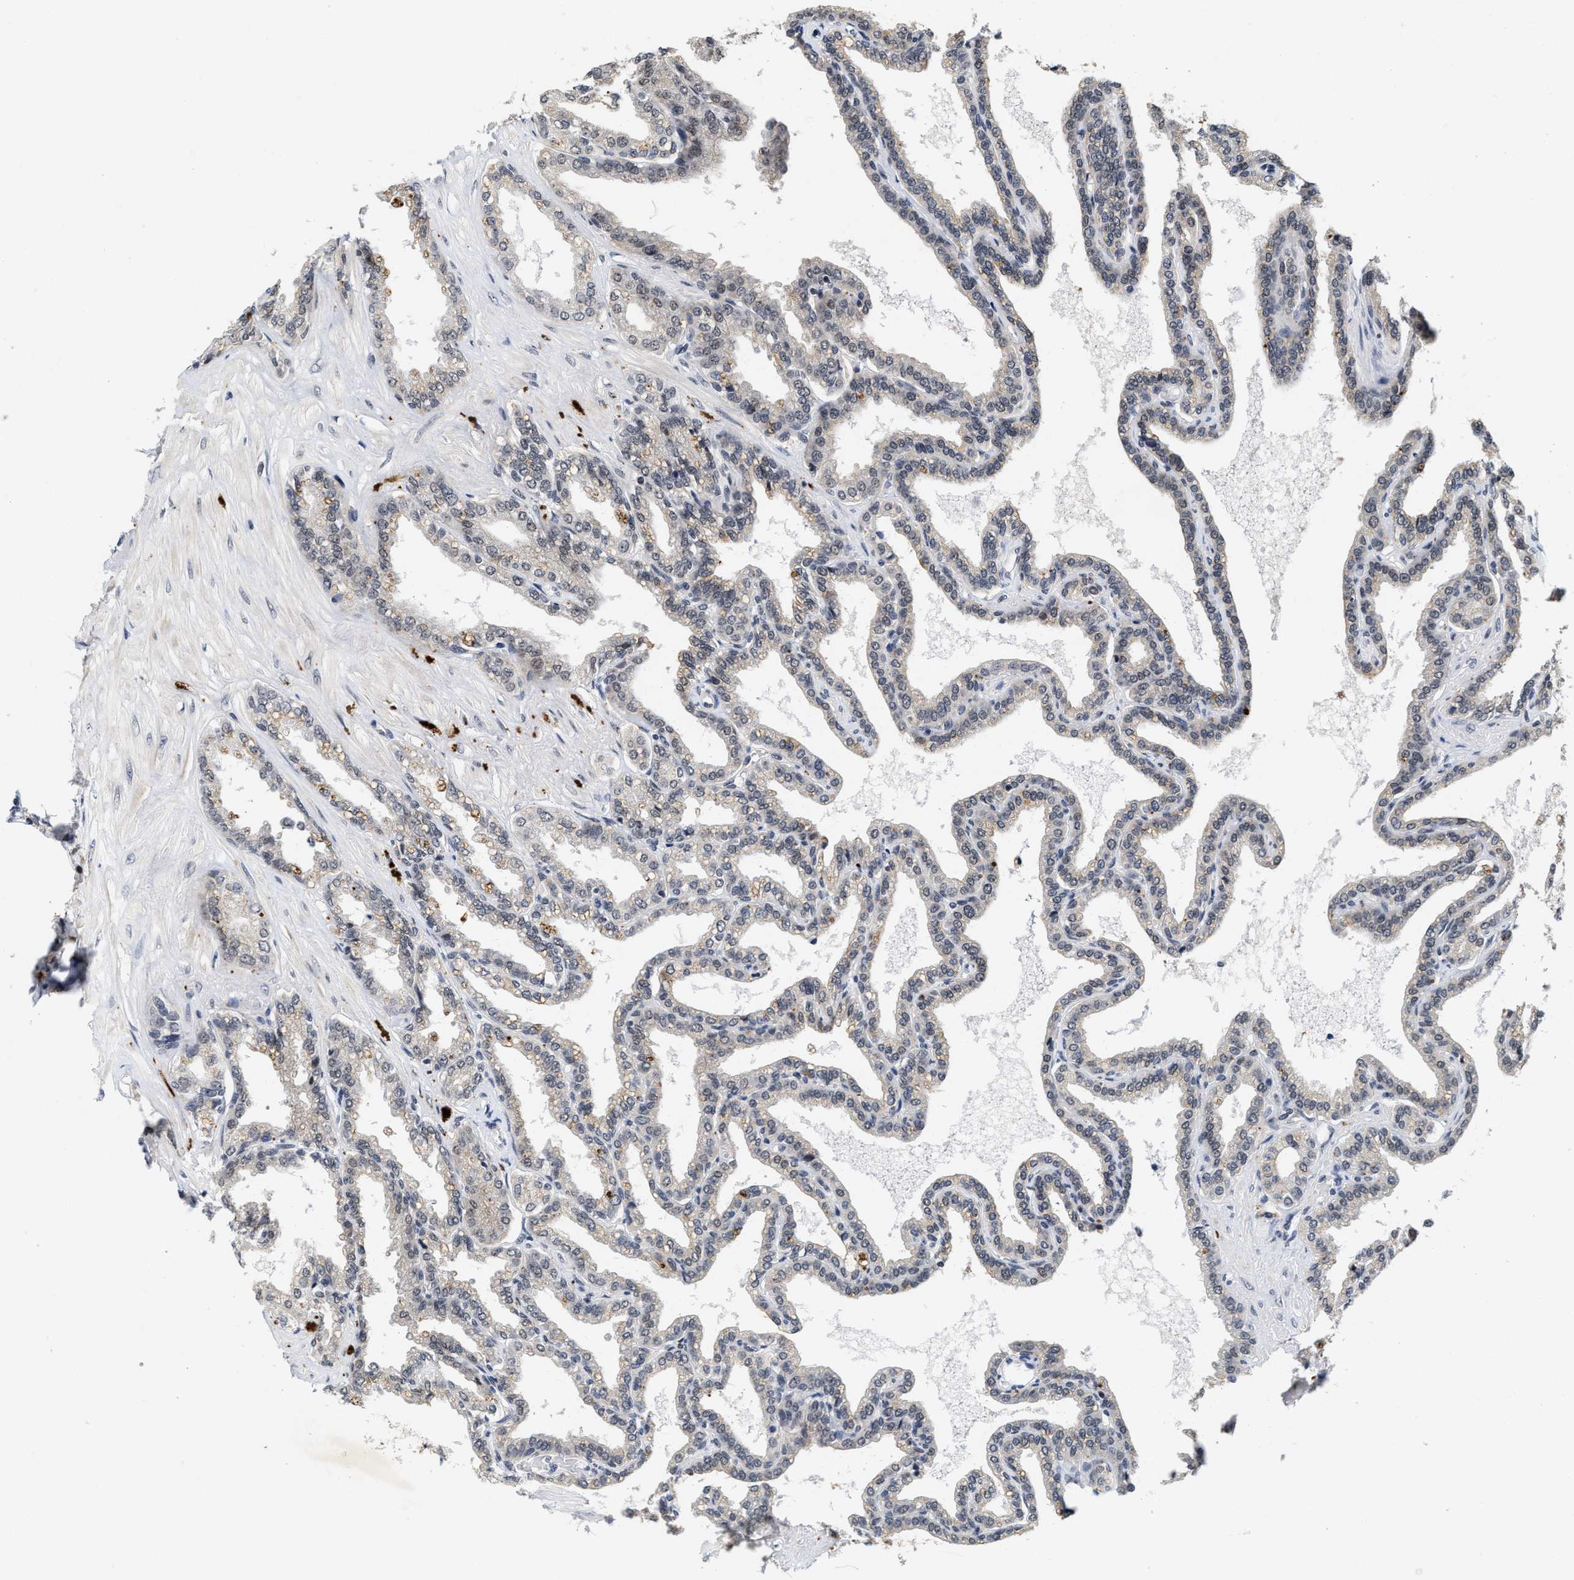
{"staining": {"intensity": "negative", "quantity": "none", "location": "none"}, "tissue": "seminal vesicle", "cell_type": "Glandular cells", "image_type": "normal", "snomed": [{"axis": "morphology", "description": "Normal tissue, NOS"}, {"axis": "topography", "description": "Seminal veicle"}], "caption": "This is an immunohistochemistry histopathology image of benign human seminal vesicle. There is no positivity in glandular cells.", "gene": "INIP", "patient": {"sex": "male", "age": 46}}